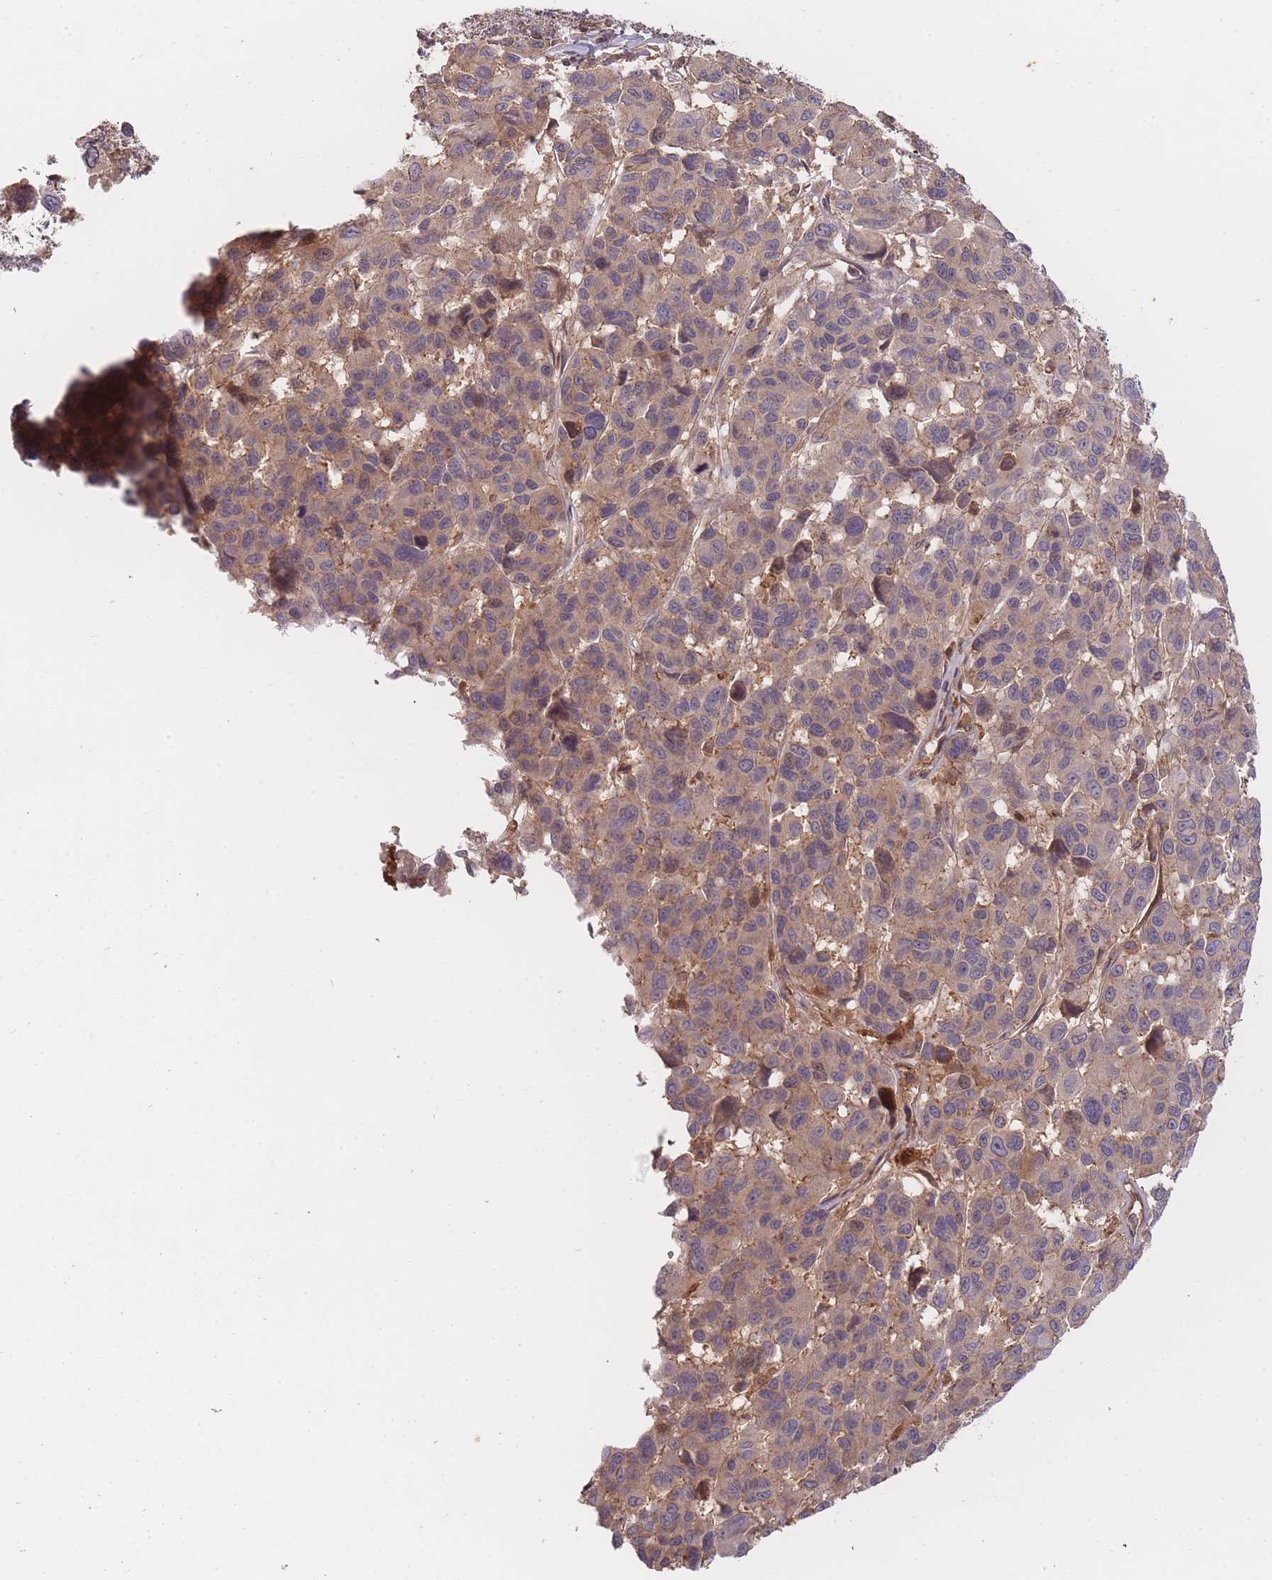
{"staining": {"intensity": "weak", "quantity": "25%-75%", "location": "cytoplasmic/membranous"}, "tissue": "melanoma", "cell_type": "Tumor cells", "image_type": "cancer", "snomed": [{"axis": "morphology", "description": "Malignant melanoma, NOS"}, {"axis": "topography", "description": "Skin"}], "caption": "Melanoma stained with DAB (3,3'-diaminobenzidine) immunohistochemistry (IHC) reveals low levels of weak cytoplasmic/membranous positivity in approximately 25%-75% of tumor cells.", "gene": "RALGDS", "patient": {"sex": "female", "age": 66}}